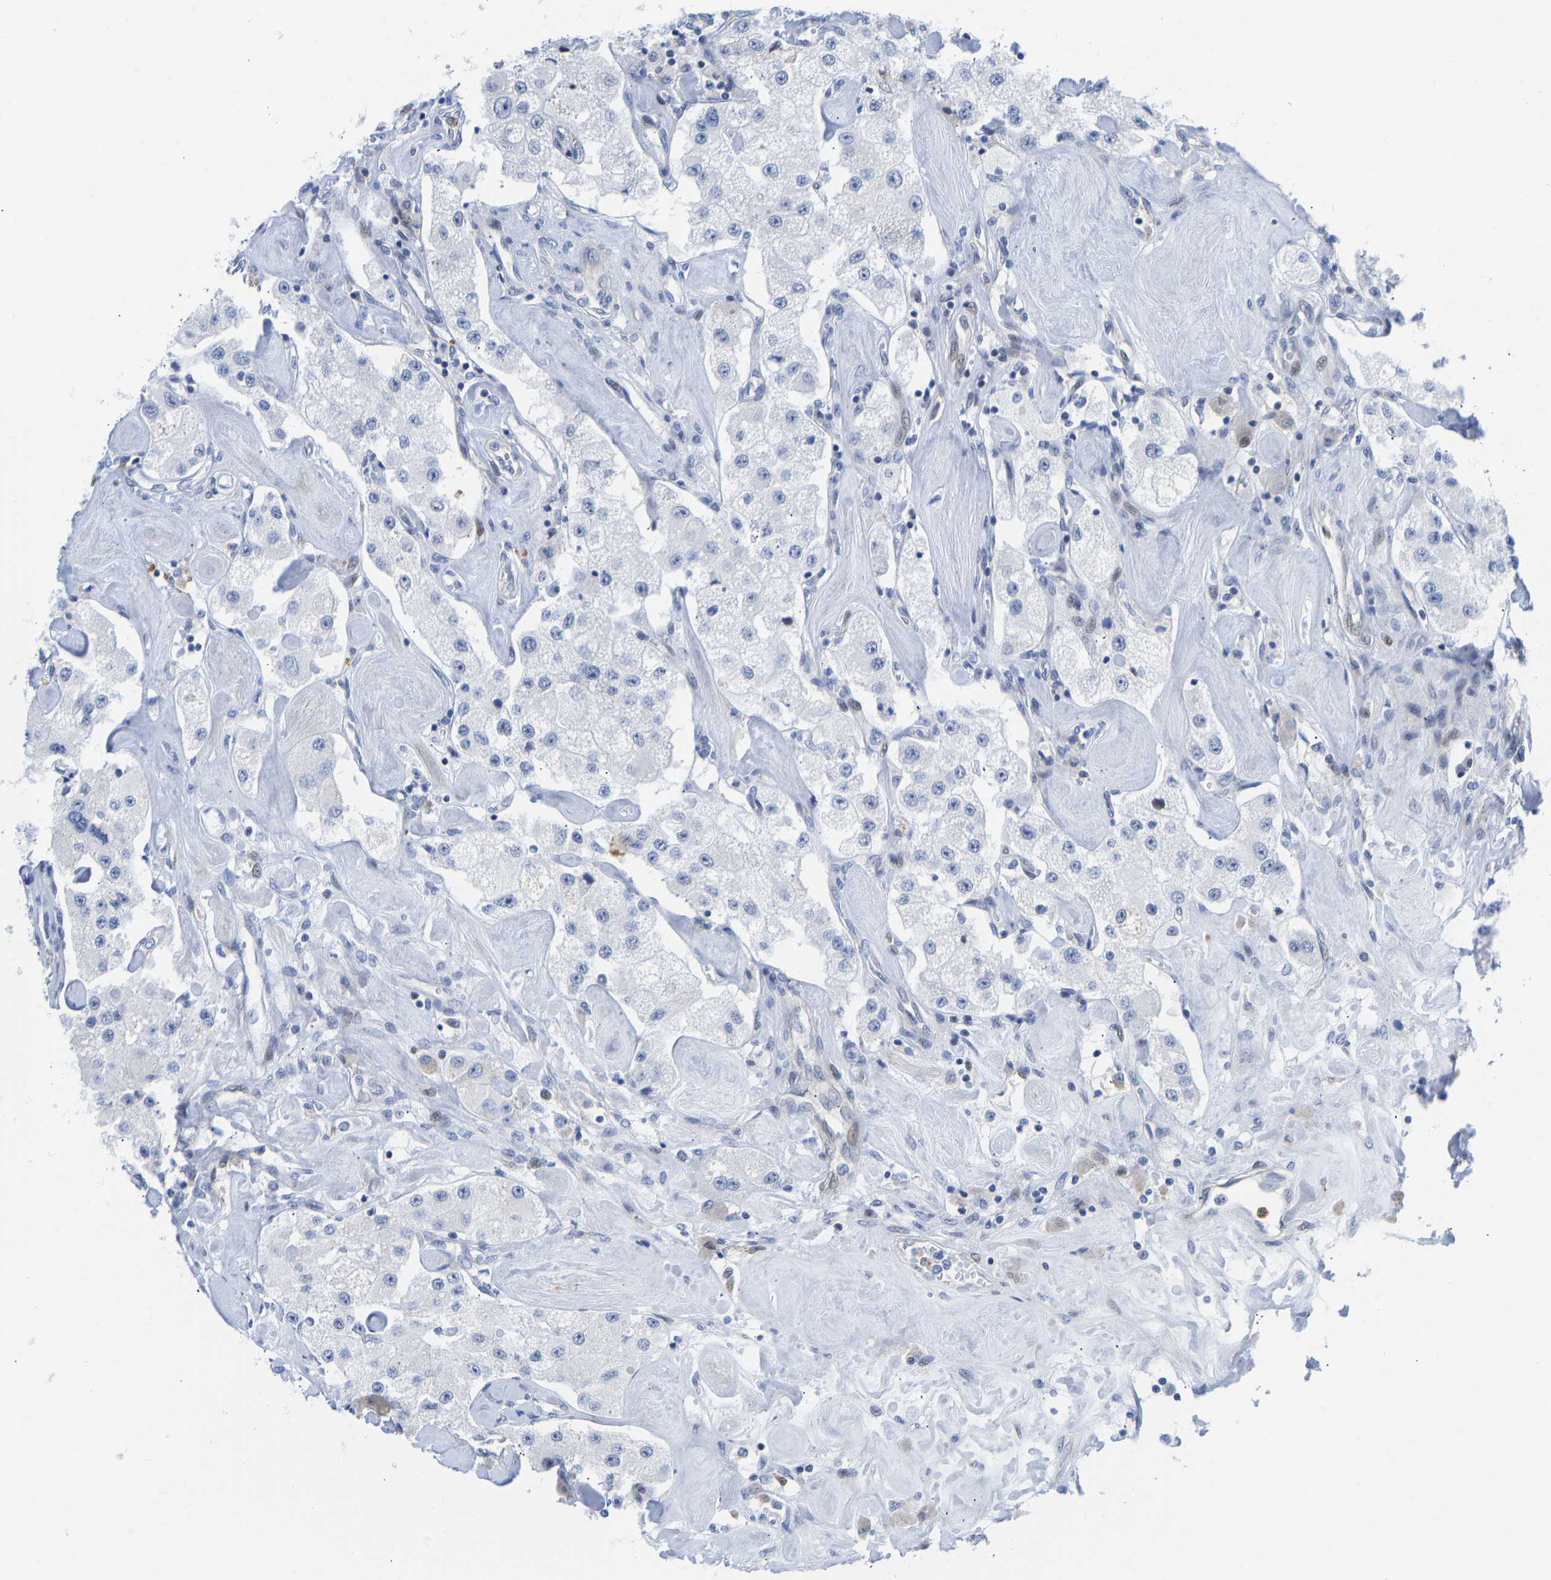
{"staining": {"intensity": "negative", "quantity": "none", "location": "none"}, "tissue": "carcinoid", "cell_type": "Tumor cells", "image_type": "cancer", "snomed": [{"axis": "morphology", "description": "Carcinoid, malignant, NOS"}, {"axis": "topography", "description": "Pancreas"}], "caption": "DAB (3,3'-diaminobenzidine) immunohistochemical staining of carcinoid displays no significant positivity in tumor cells.", "gene": "HDAC5", "patient": {"sex": "male", "age": 41}}